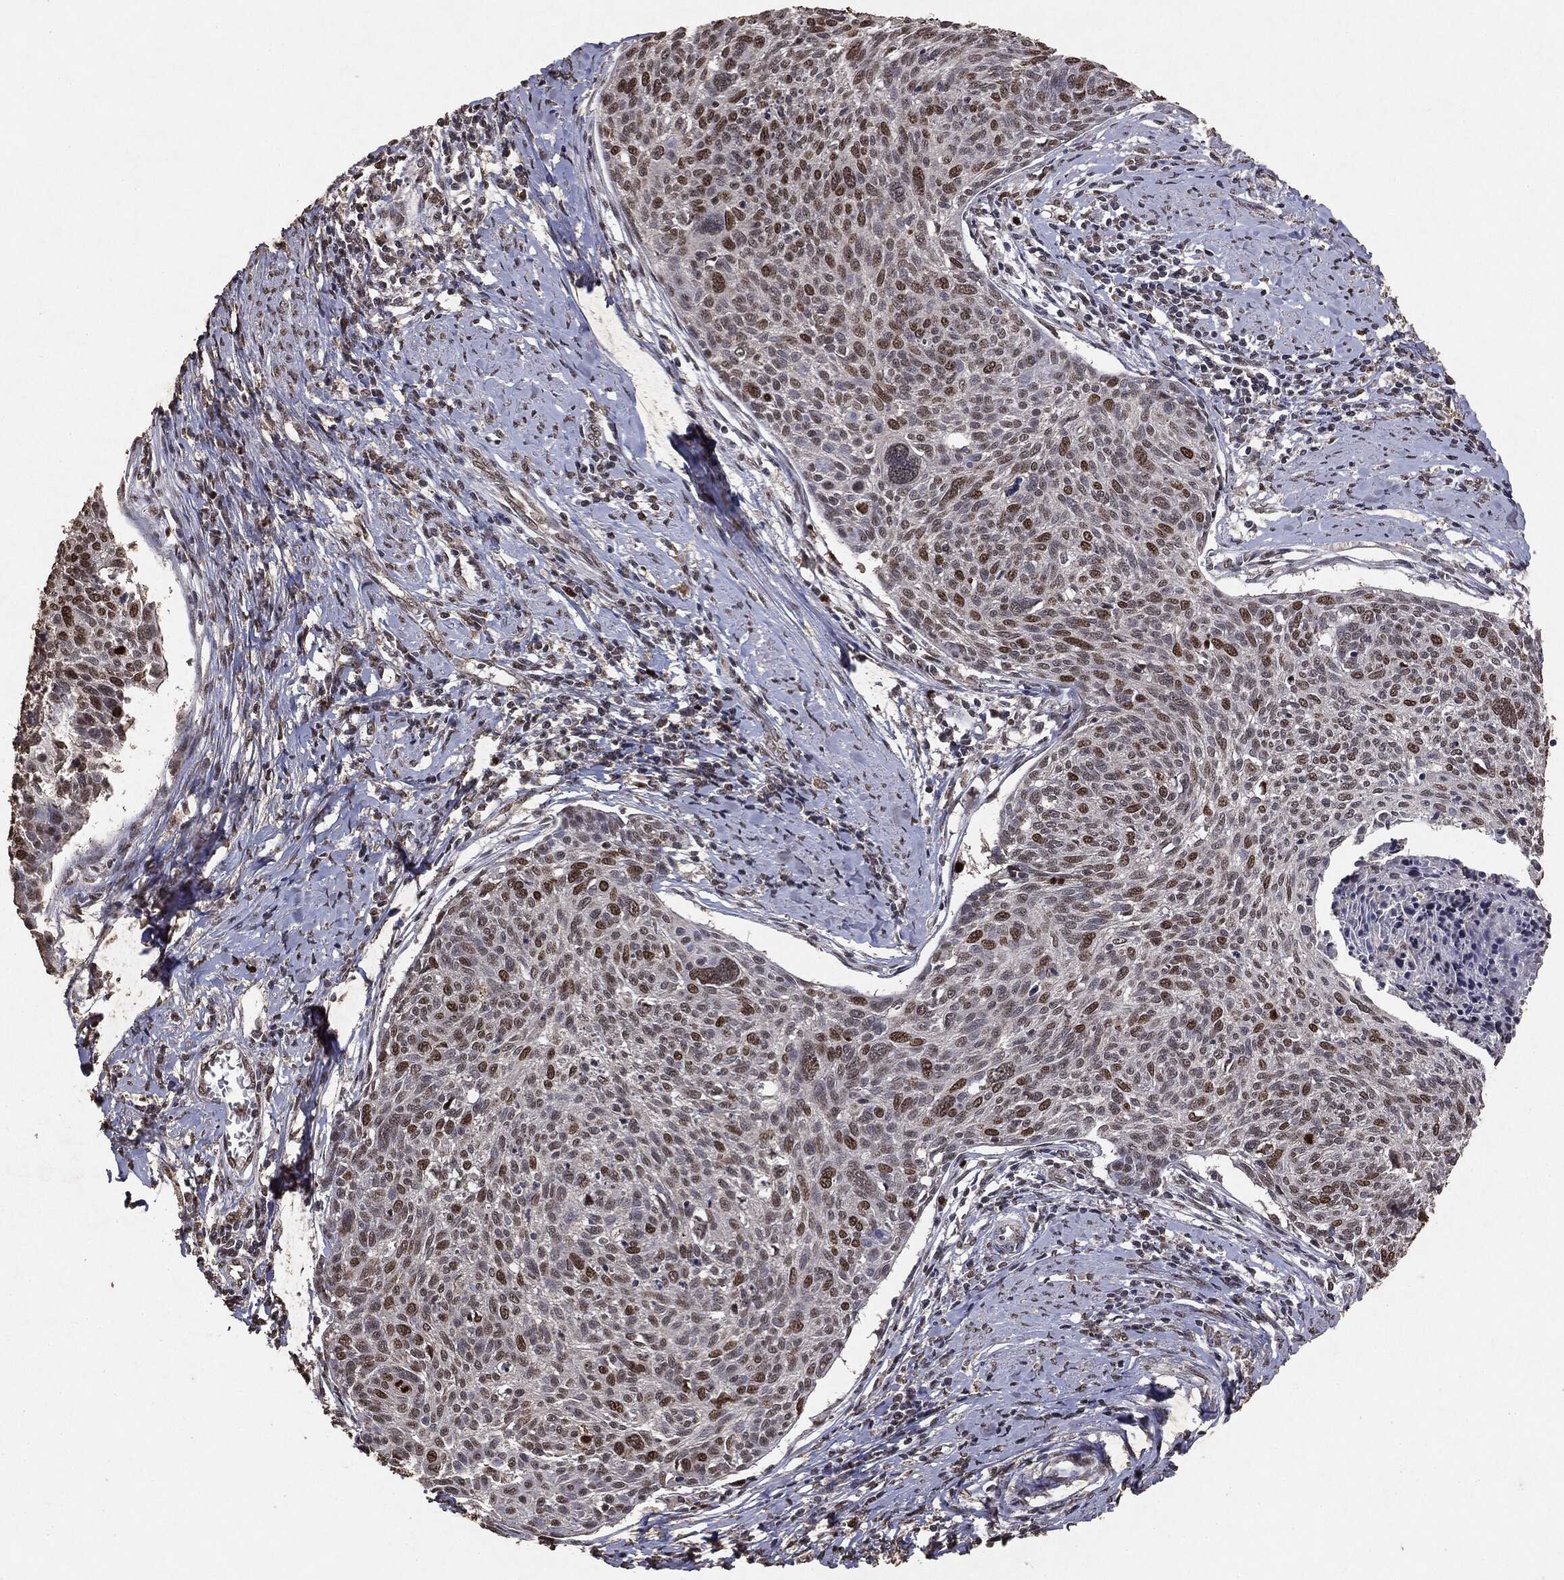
{"staining": {"intensity": "moderate", "quantity": "<25%", "location": "nuclear"}, "tissue": "cervical cancer", "cell_type": "Tumor cells", "image_type": "cancer", "snomed": [{"axis": "morphology", "description": "Squamous cell carcinoma, NOS"}, {"axis": "topography", "description": "Cervix"}], "caption": "The image displays staining of cervical cancer, revealing moderate nuclear protein staining (brown color) within tumor cells.", "gene": "RAD18", "patient": {"sex": "female", "age": 49}}